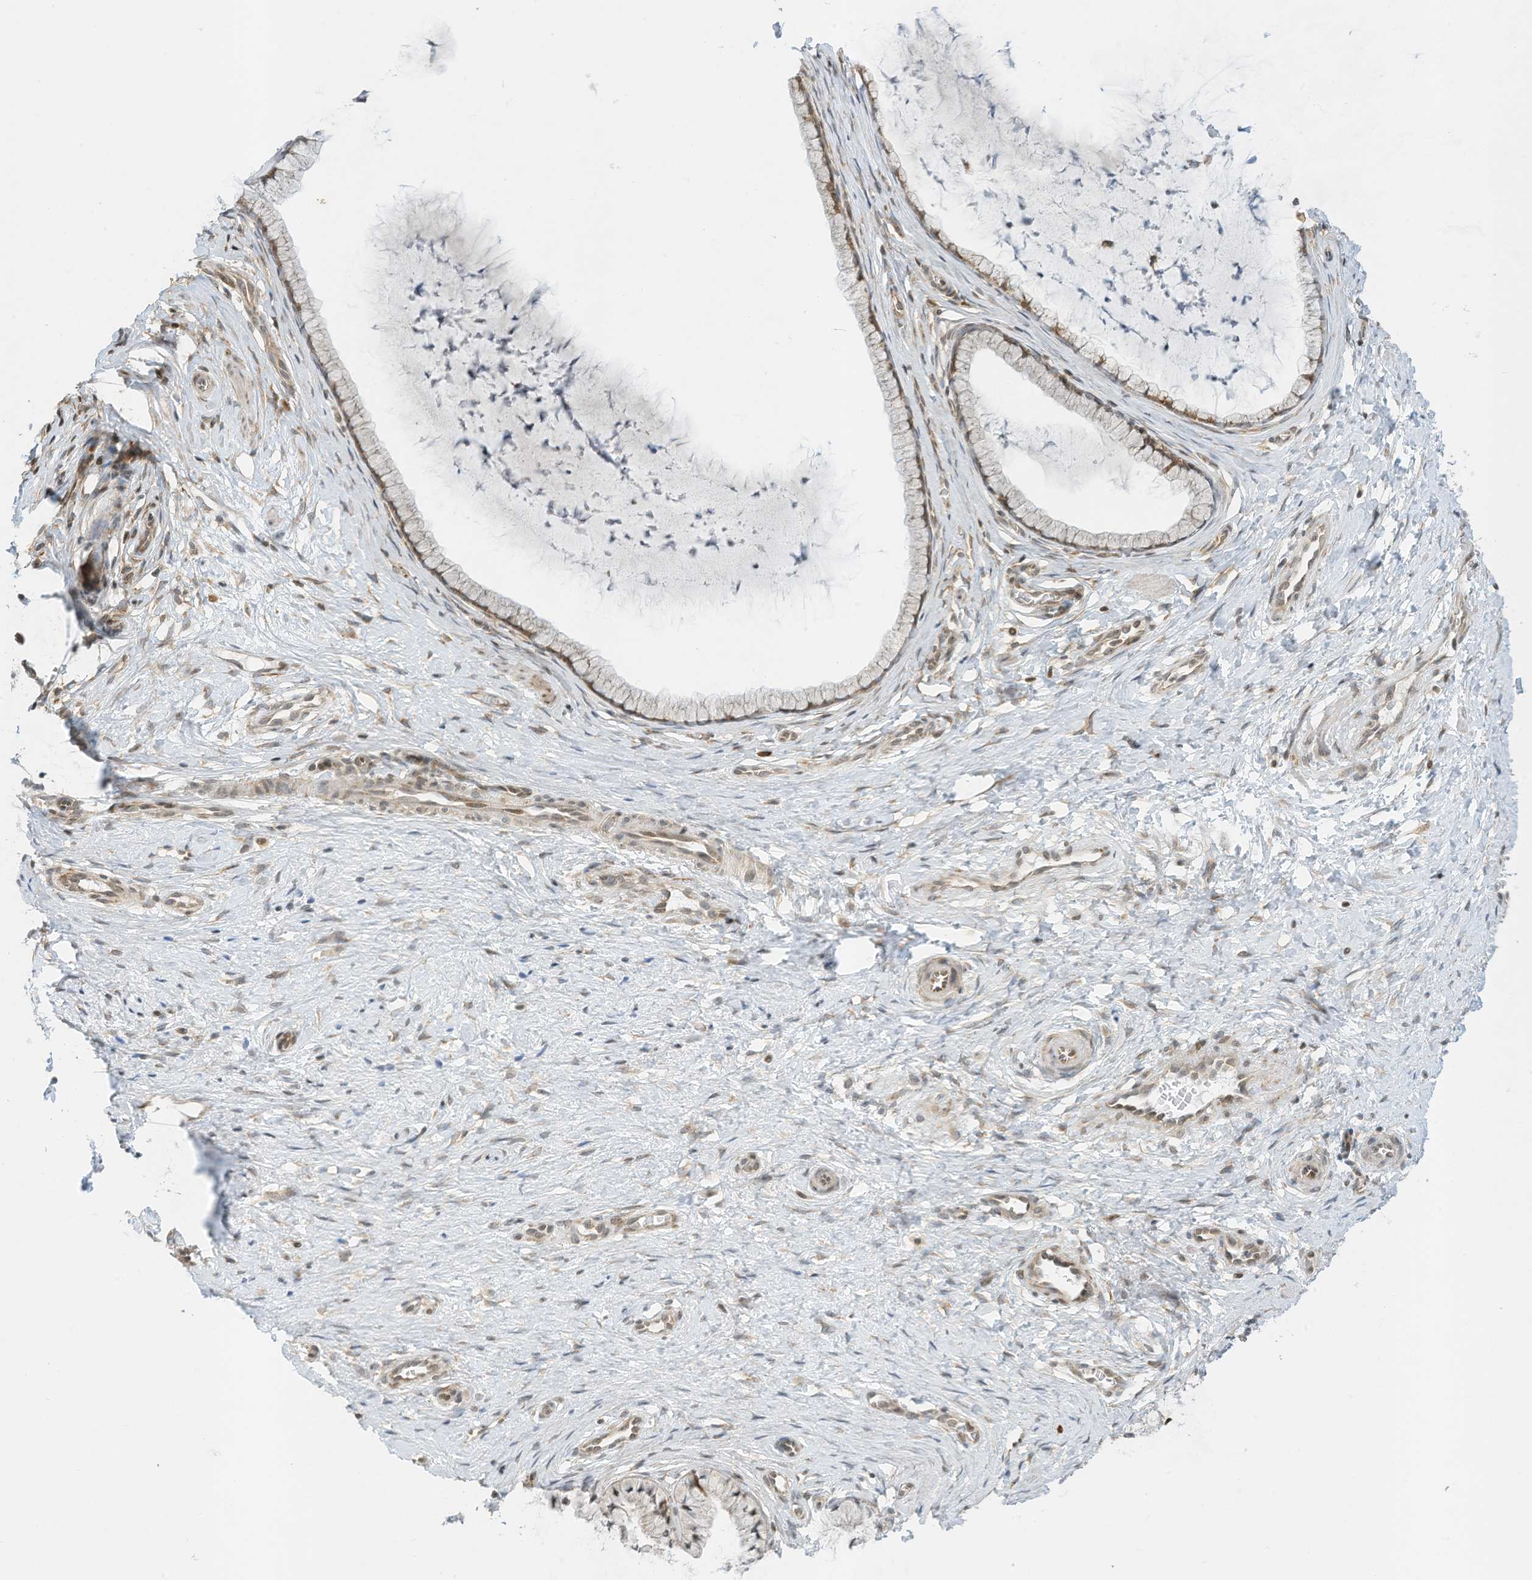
{"staining": {"intensity": "moderate", "quantity": "25%-75%", "location": "cytoplasmic/membranous"}, "tissue": "cervix", "cell_type": "Glandular cells", "image_type": "normal", "snomed": [{"axis": "morphology", "description": "Normal tissue, NOS"}, {"axis": "topography", "description": "Cervix"}], "caption": "Cervix was stained to show a protein in brown. There is medium levels of moderate cytoplasmic/membranous positivity in approximately 25%-75% of glandular cells. The staining was performed using DAB to visualize the protein expression in brown, while the nuclei were stained in blue with hematoxylin (Magnification: 20x).", "gene": "EDF1", "patient": {"sex": "female", "age": 36}}